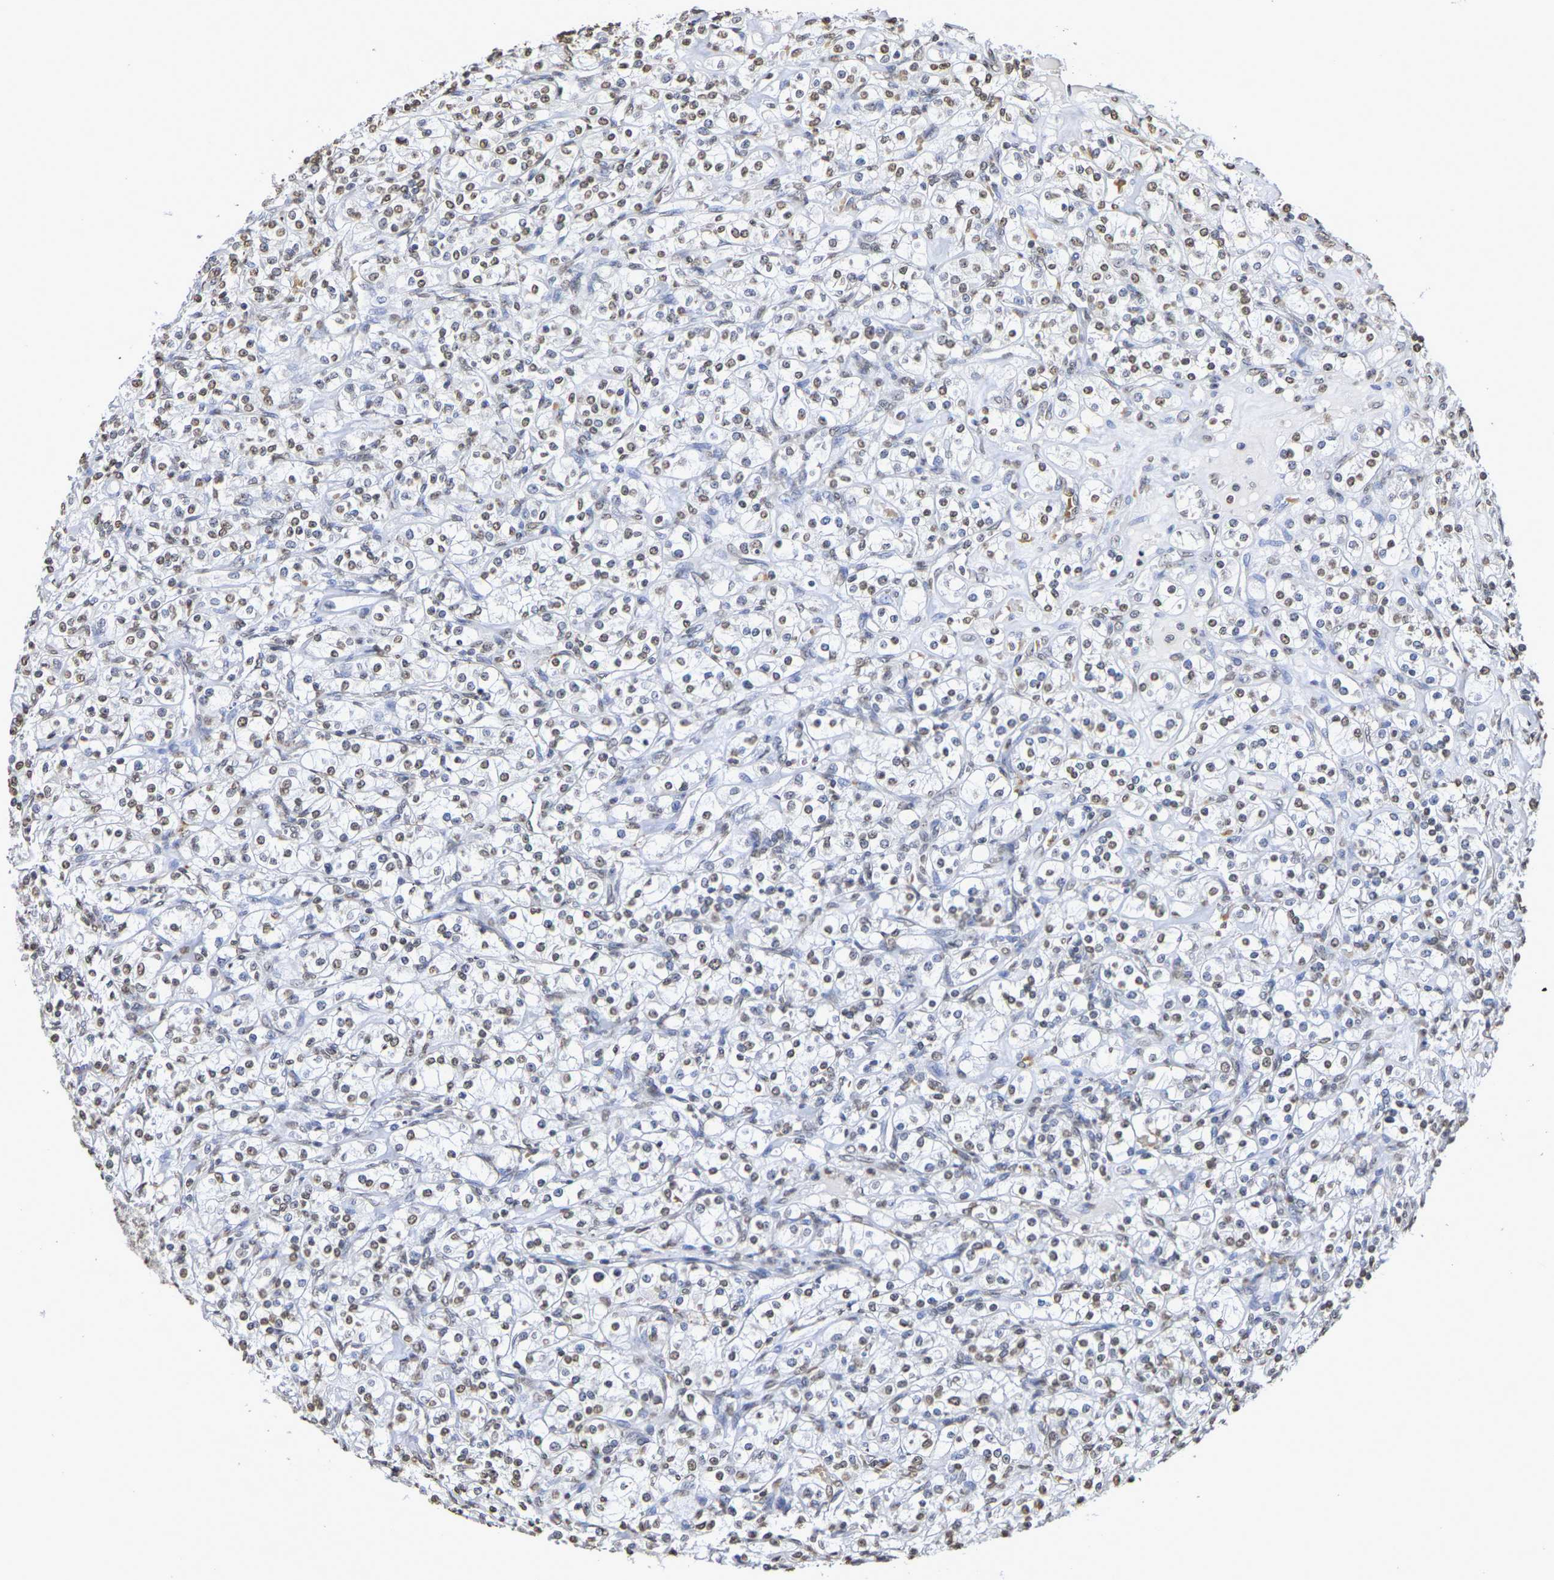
{"staining": {"intensity": "moderate", "quantity": "25%-75%", "location": "nuclear"}, "tissue": "renal cancer", "cell_type": "Tumor cells", "image_type": "cancer", "snomed": [{"axis": "morphology", "description": "Adenocarcinoma, NOS"}, {"axis": "topography", "description": "Kidney"}], "caption": "Human adenocarcinoma (renal) stained for a protein (brown) exhibits moderate nuclear positive positivity in approximately 25%-75% of tumor cells.", "gene": "ATF4", "patient": {"sex": "male", "age": 77}}